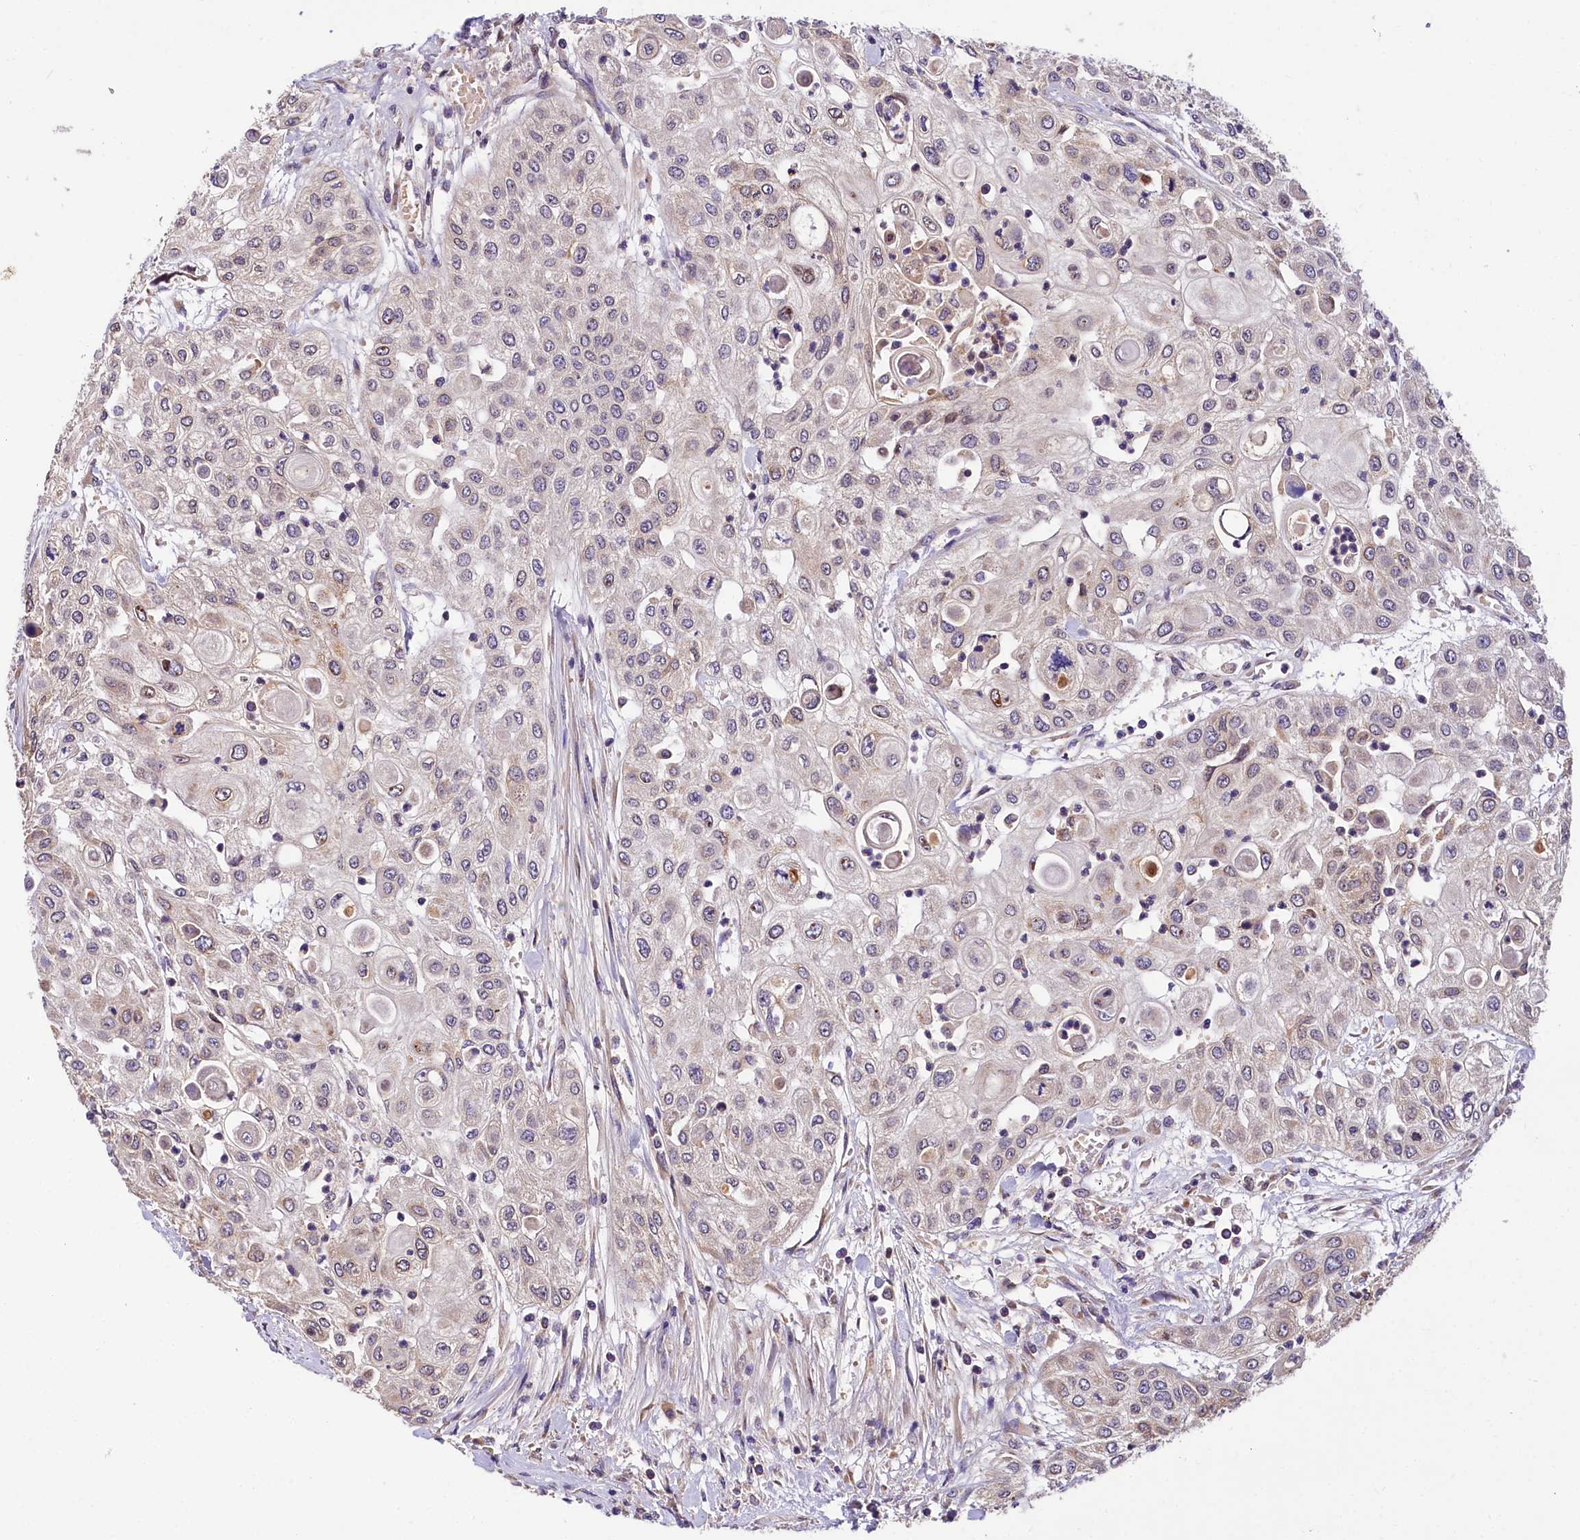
{"staining": {"intensity": "weak", "quantity": "25%-75%", "location": "cytoplasmic/membranous,nuclear"}, "tissue": "urothelial cancer", "cell_type": "Tumor cells", "image_type": "cancer", "snomed": [{"axis": "morphology", "description": "Urothelial carcinoma, High grade"}, {"axis": "topography", "description": "Urinary bladder"}], "caption": "Weak cytoplasmic/membranous and nuclear protein staining is appreciated in approximately 25%-75% of tumor cells in urothelial cancer. (Stains: DAB in brown, nuclei in blue, Microscopy: brightfield microscopy at high magnification).", "gene": "SUPV3L1", "patient": {"sex": "female", "age": 79}}